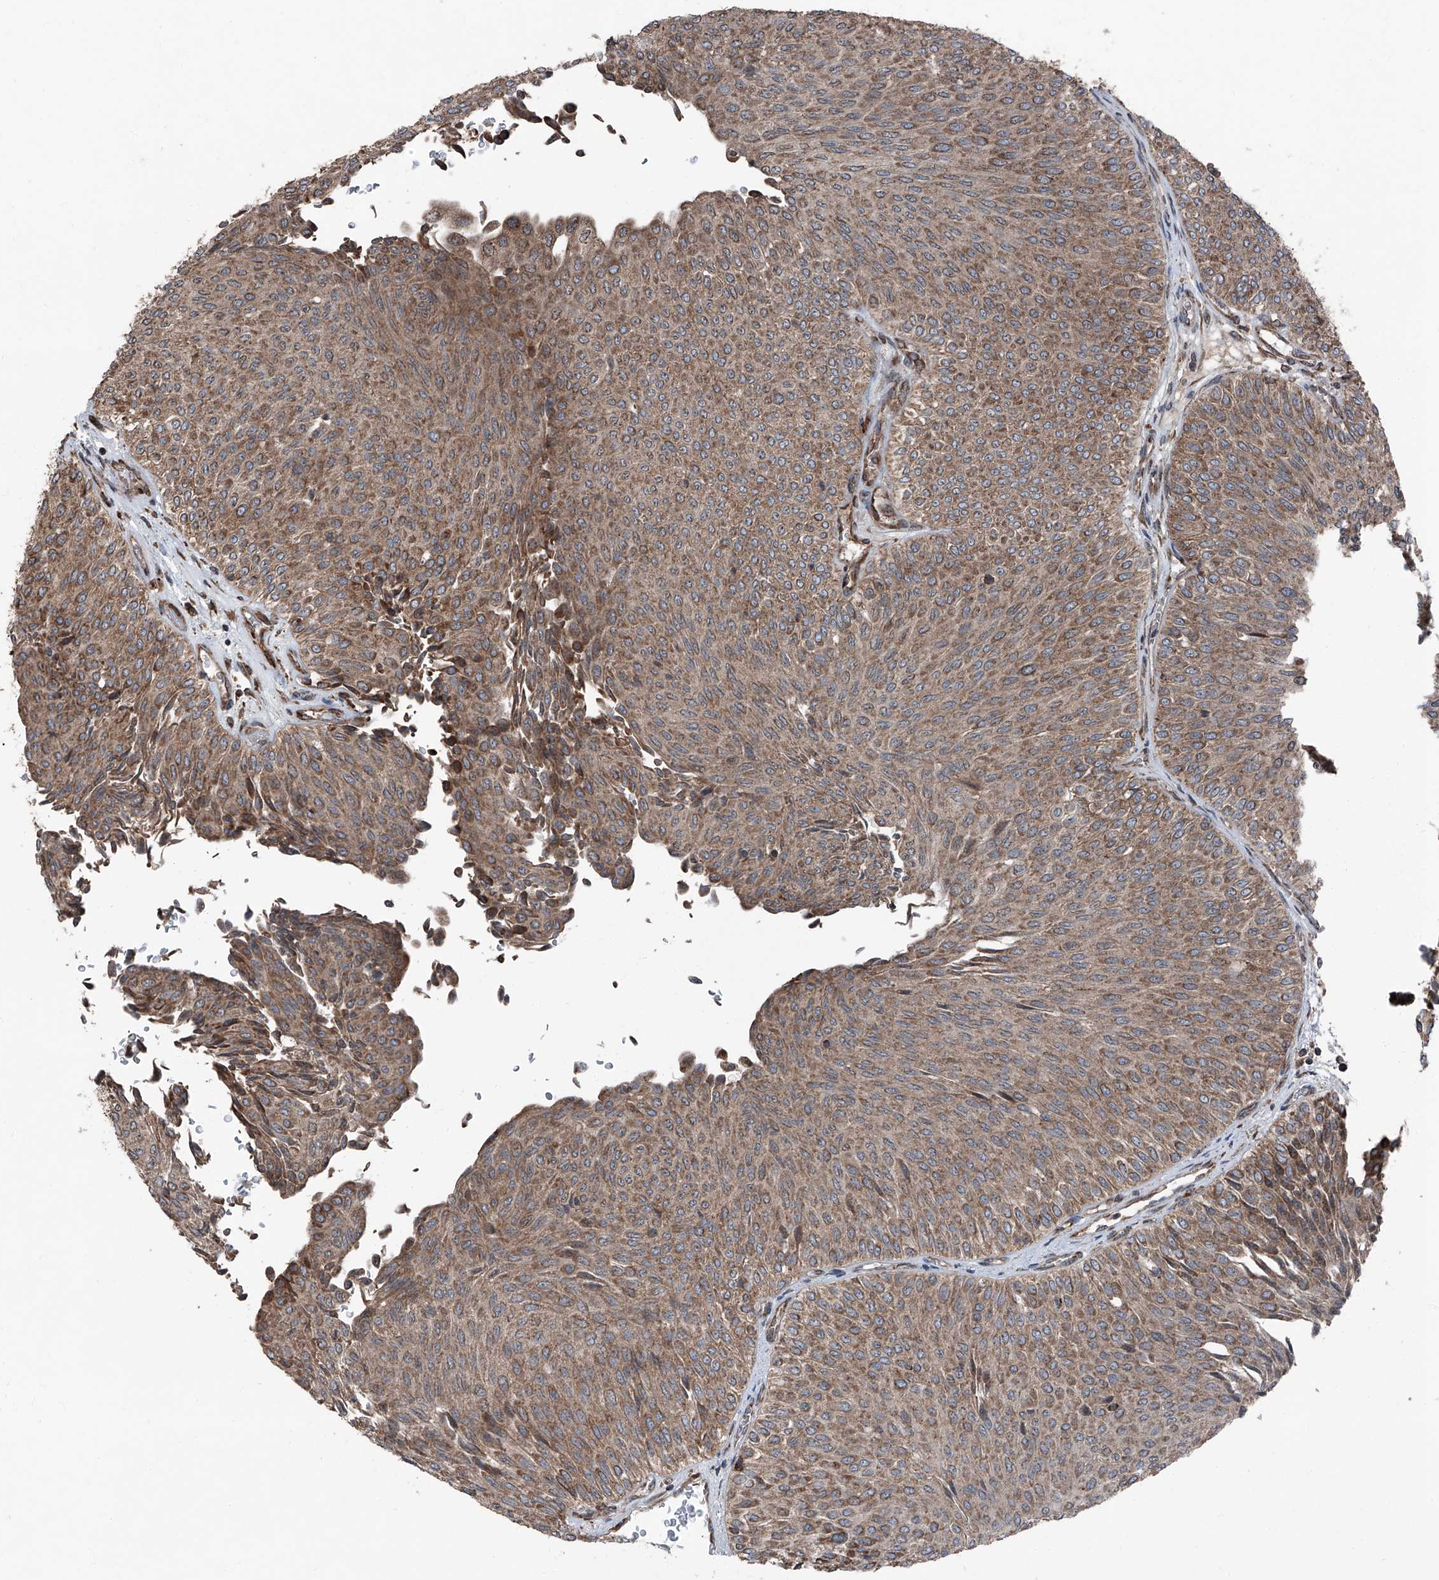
{"staining": {"intensity": "moderate", "quantity": ">75%", "location": "cytoplasmic/membranous"}, "tissue": "urothelial cancer", "cell_type": "Tumor cells", "image_type": "cancer", "snomed": [{"axis": "morphology", "description": "Urothelial carcinoma, Low grade"}, {"axis": "topography", "description": "Urinary bladder"}], "caption": "There is medium levels of moderate cytoplasmic/membranous staining in tumor cells of urothelial cancer, as demonstrated by immunohistochemical staining (brown color).", "gene": "LIMK1", "patient": {"sex": "male", "age": 78}}